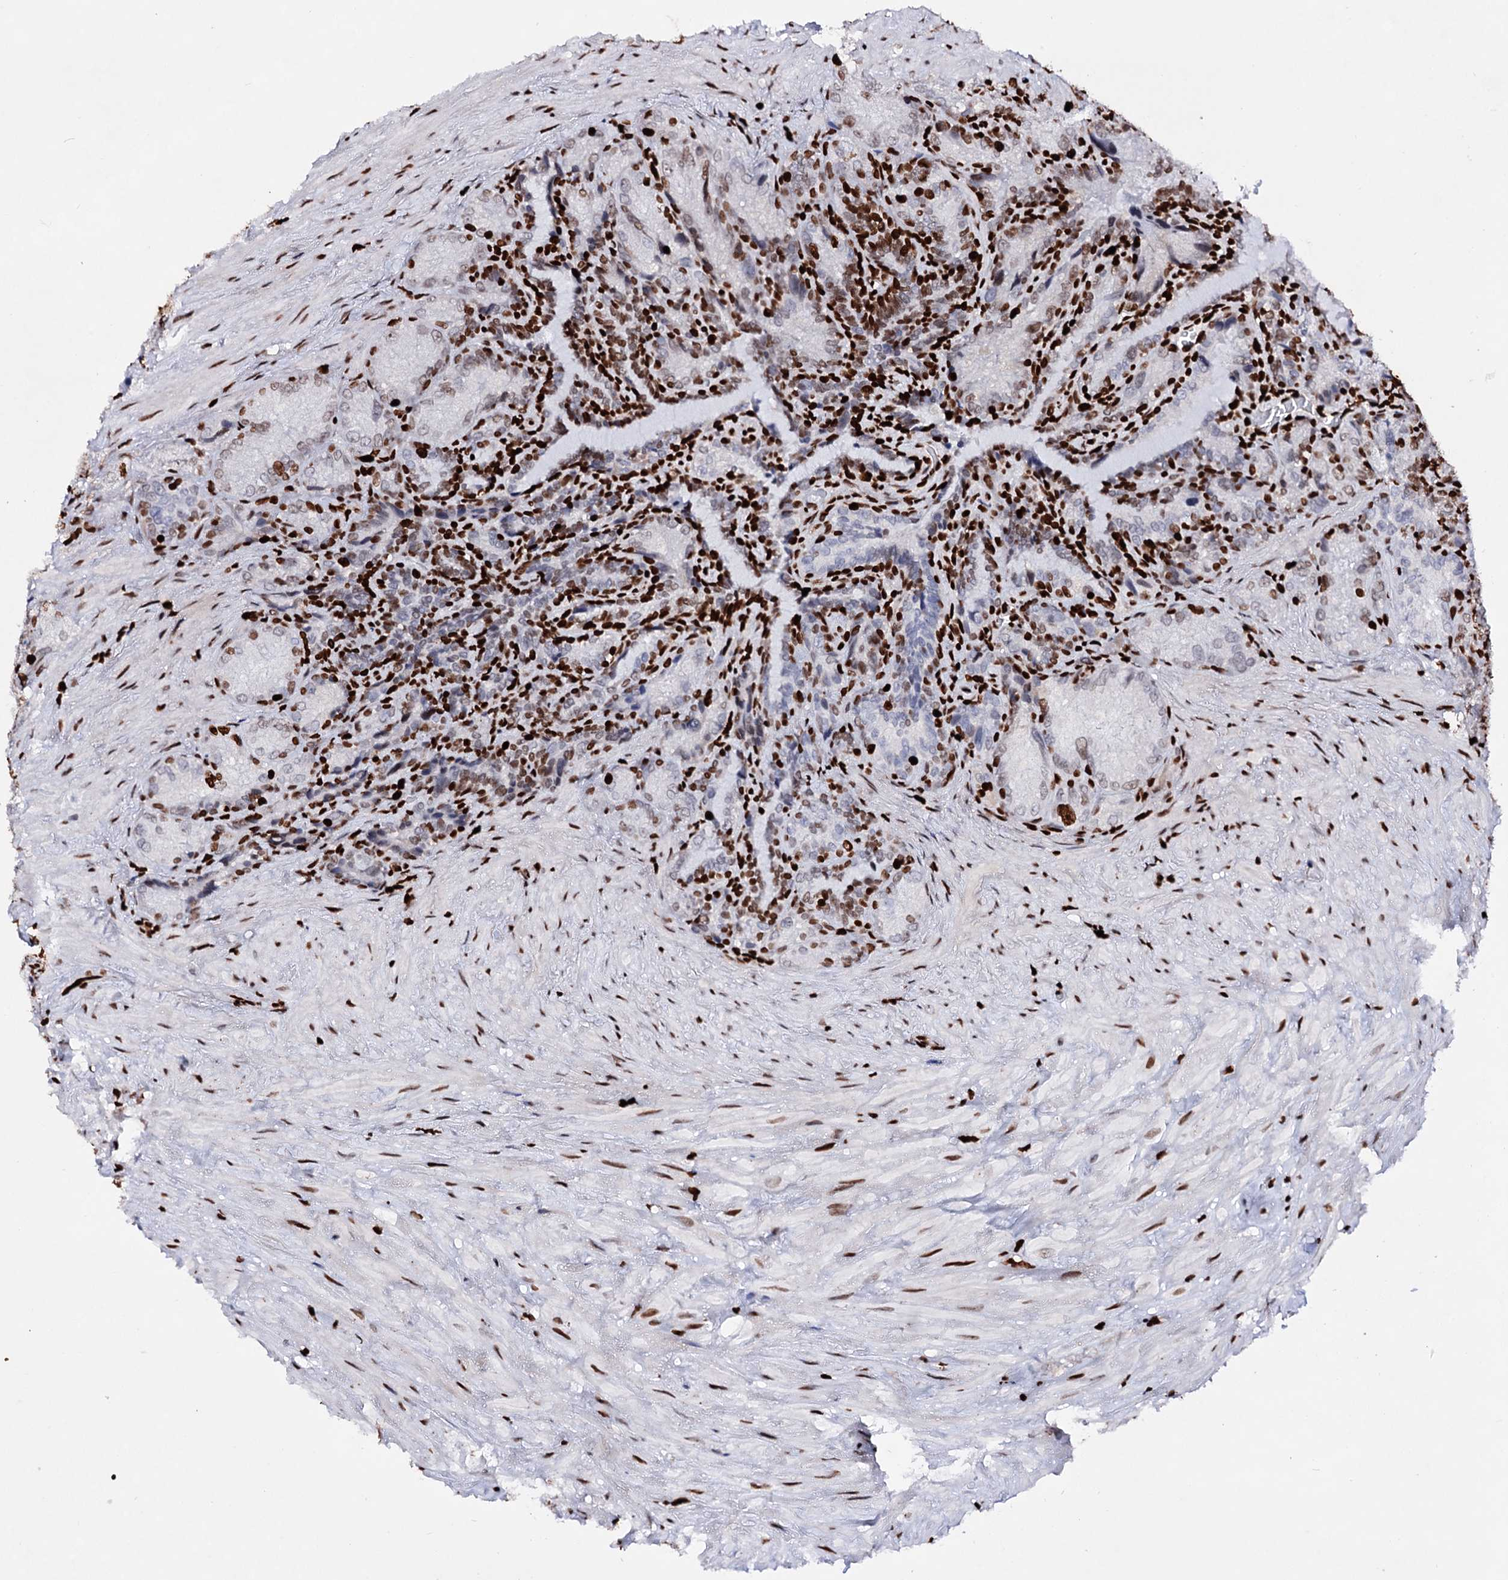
{"staining": {"intensity": "strong", "quantity": "25%-75%", "location": "nuclear"}, "tissue": "seminal vesicle", "cell_type": "Glandular cells", "image_type": "normal", "snomed": [{"axis": "morphology", "description": "Normal tissue, NOS"}, {"axis": "topography", "description": "Seminal veicle"}], "caption": "High-power microscopy captured an IHC photomicrograph of unremarkable seminal vesicle, revealing strong nuclear positivity in about 25%-75% of glandular cells. (Stains: DAB in brown, nuclei in blue, Microscopy: brightfield microscopy at high magnification).", "gene": "HMGB2", "patient": {"sex": "male", "age": 62}}